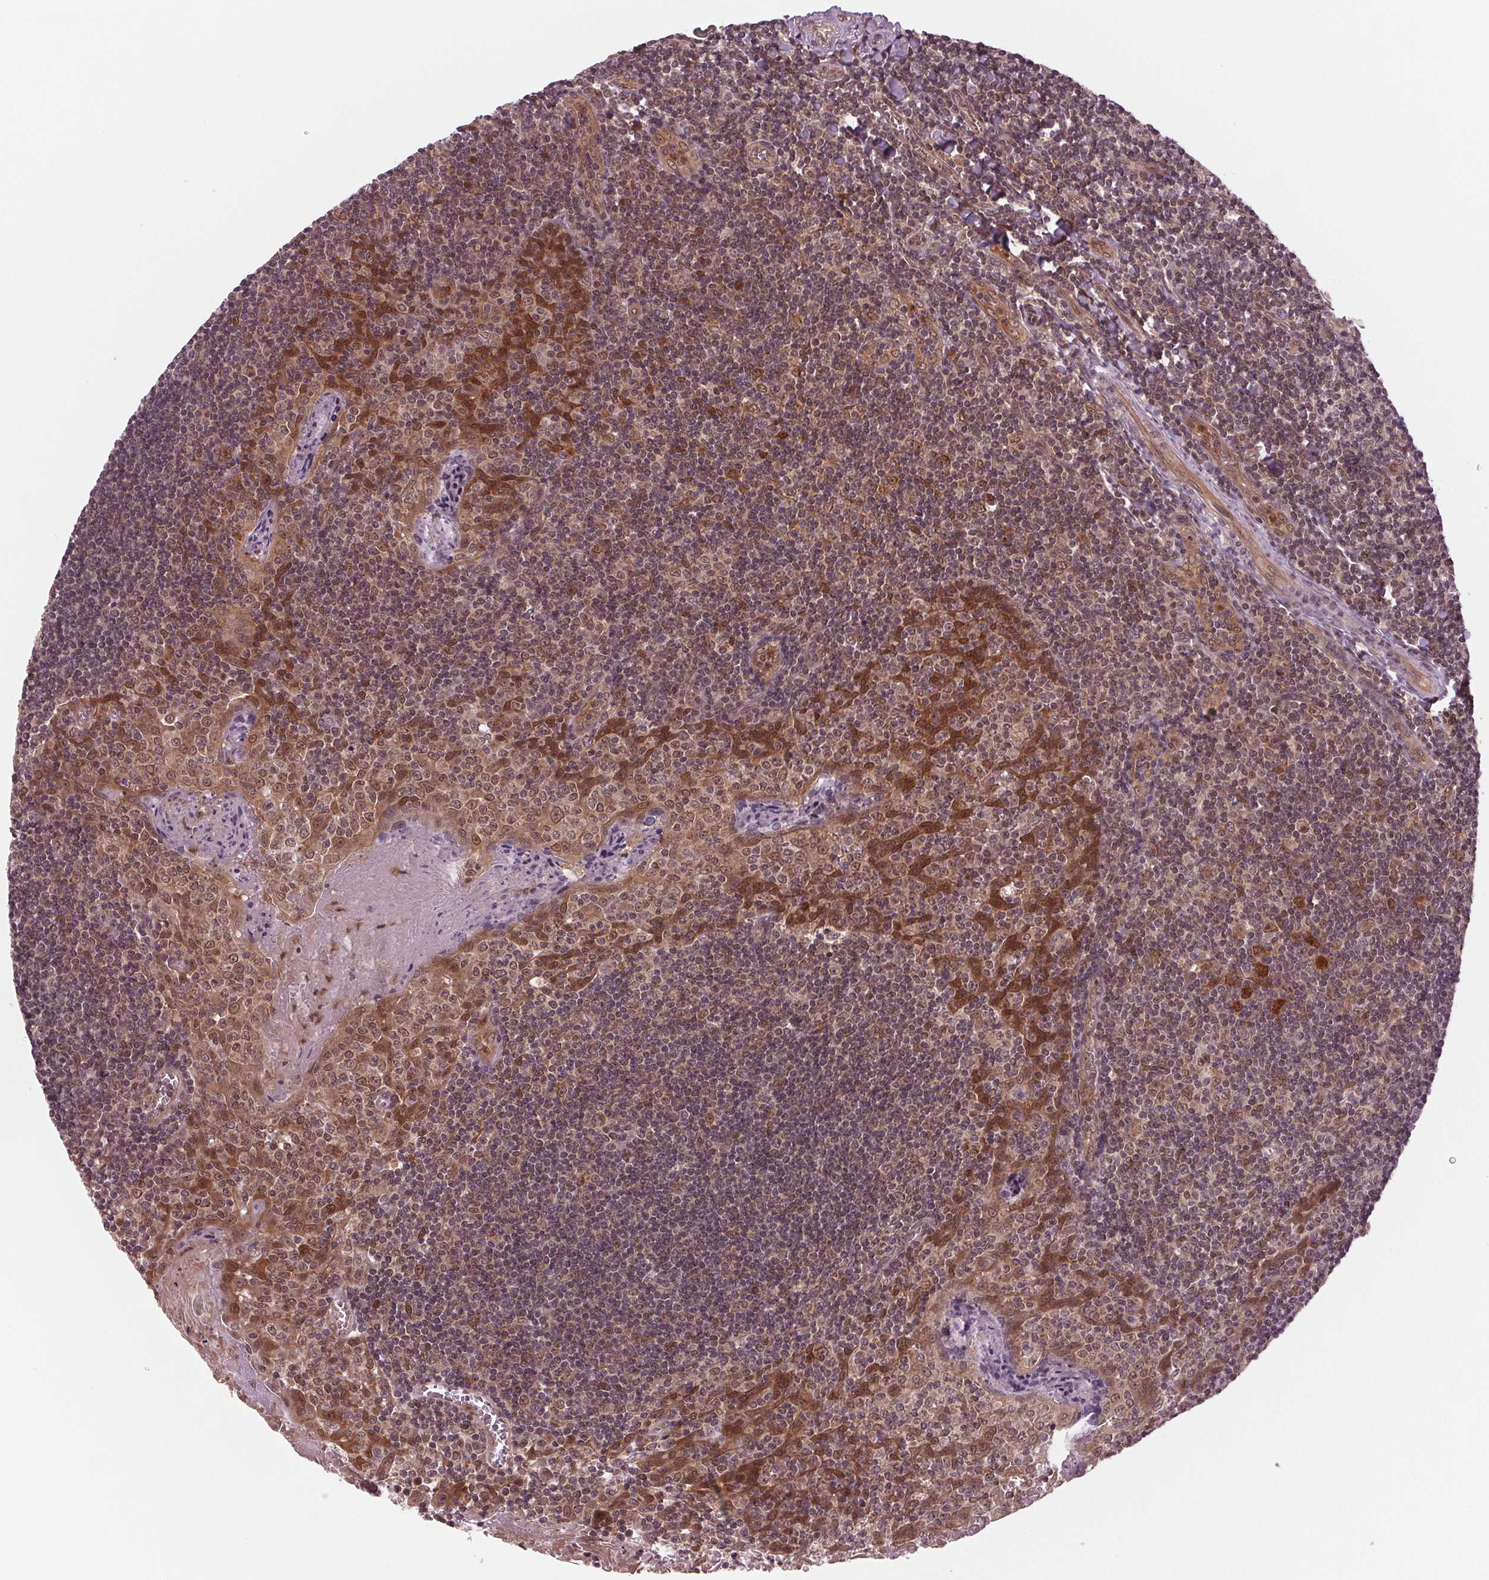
{"staining": {"intensity": "weak", "quantity": "<25%", "location": "cytoplasmic/membranous"}, "tissue": "tonsil", "cell_type": "Germinal center cells", "image_type": "normal", "snomed": [{"axis": "morphology", "description": "Normal tissue, NOS"}, {"axis": "morphology", "description": "Inflammation, NOS"}, {"axis": "topography", "description": "Tonsil"}], "caption": "Immunohistochemistry (IHC) of benign tonsil shows no positivity in germinal center cells.", "gene": "STAT3", "patient": {"sex": "female", "age": 31}}